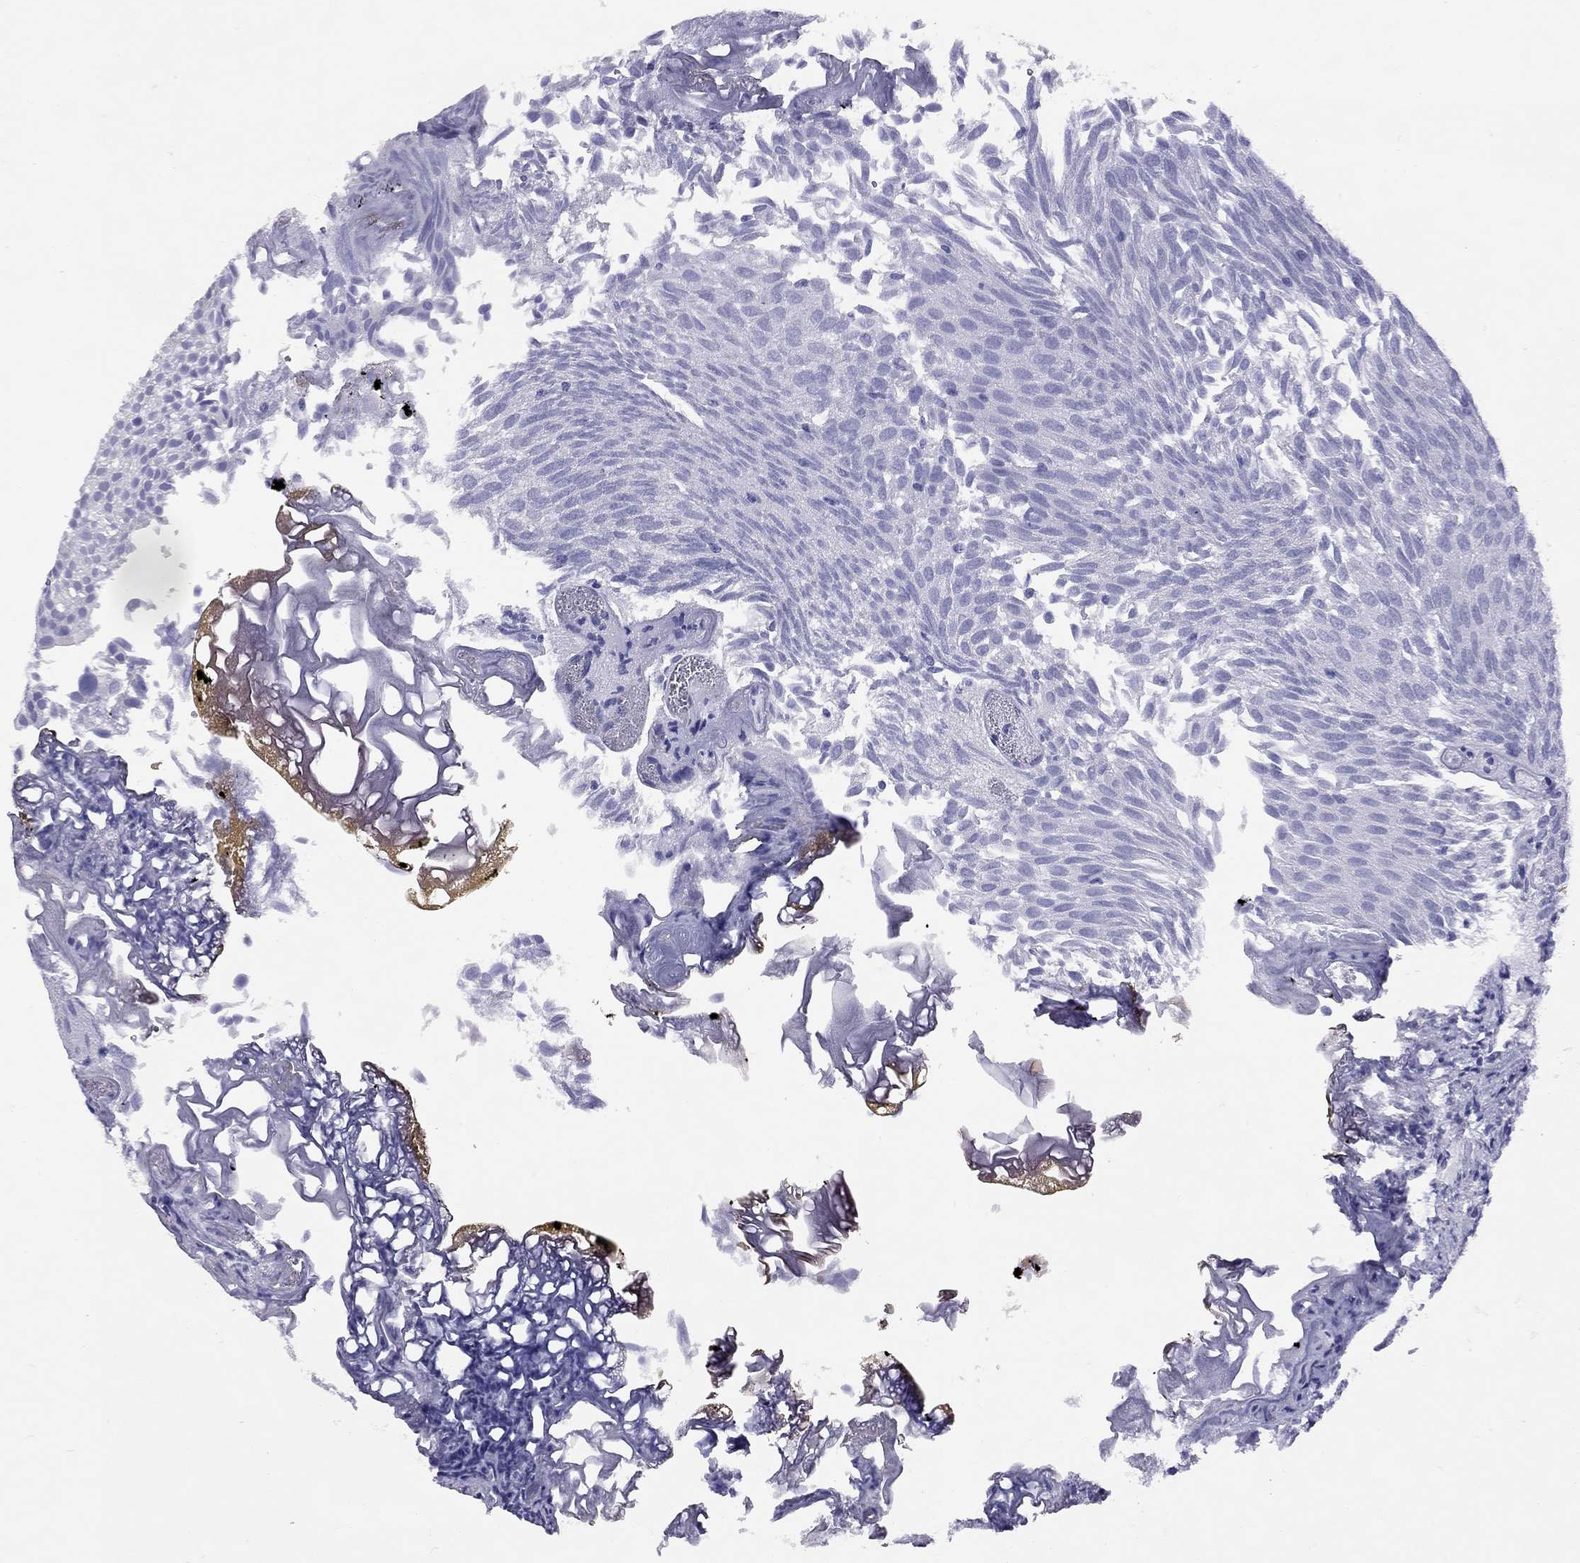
{"staining": {"intensity": "negative", "quantity": "none", "location": "none"}, "tissue": "urothelial cancer", "cell_type": "Tumor cells", "image_type": "cancer", "snomed": [{"axis": "morphology", "description": "Urothelial carcinoma, Low grade"}, {"axis": "topography", "description": "Urinary bladder"}], "caption": "Tumor cells show no significant expression in urothelial cancer.", "gene": "FSCN3", "patient": {"sex": "male", "age": 52}}